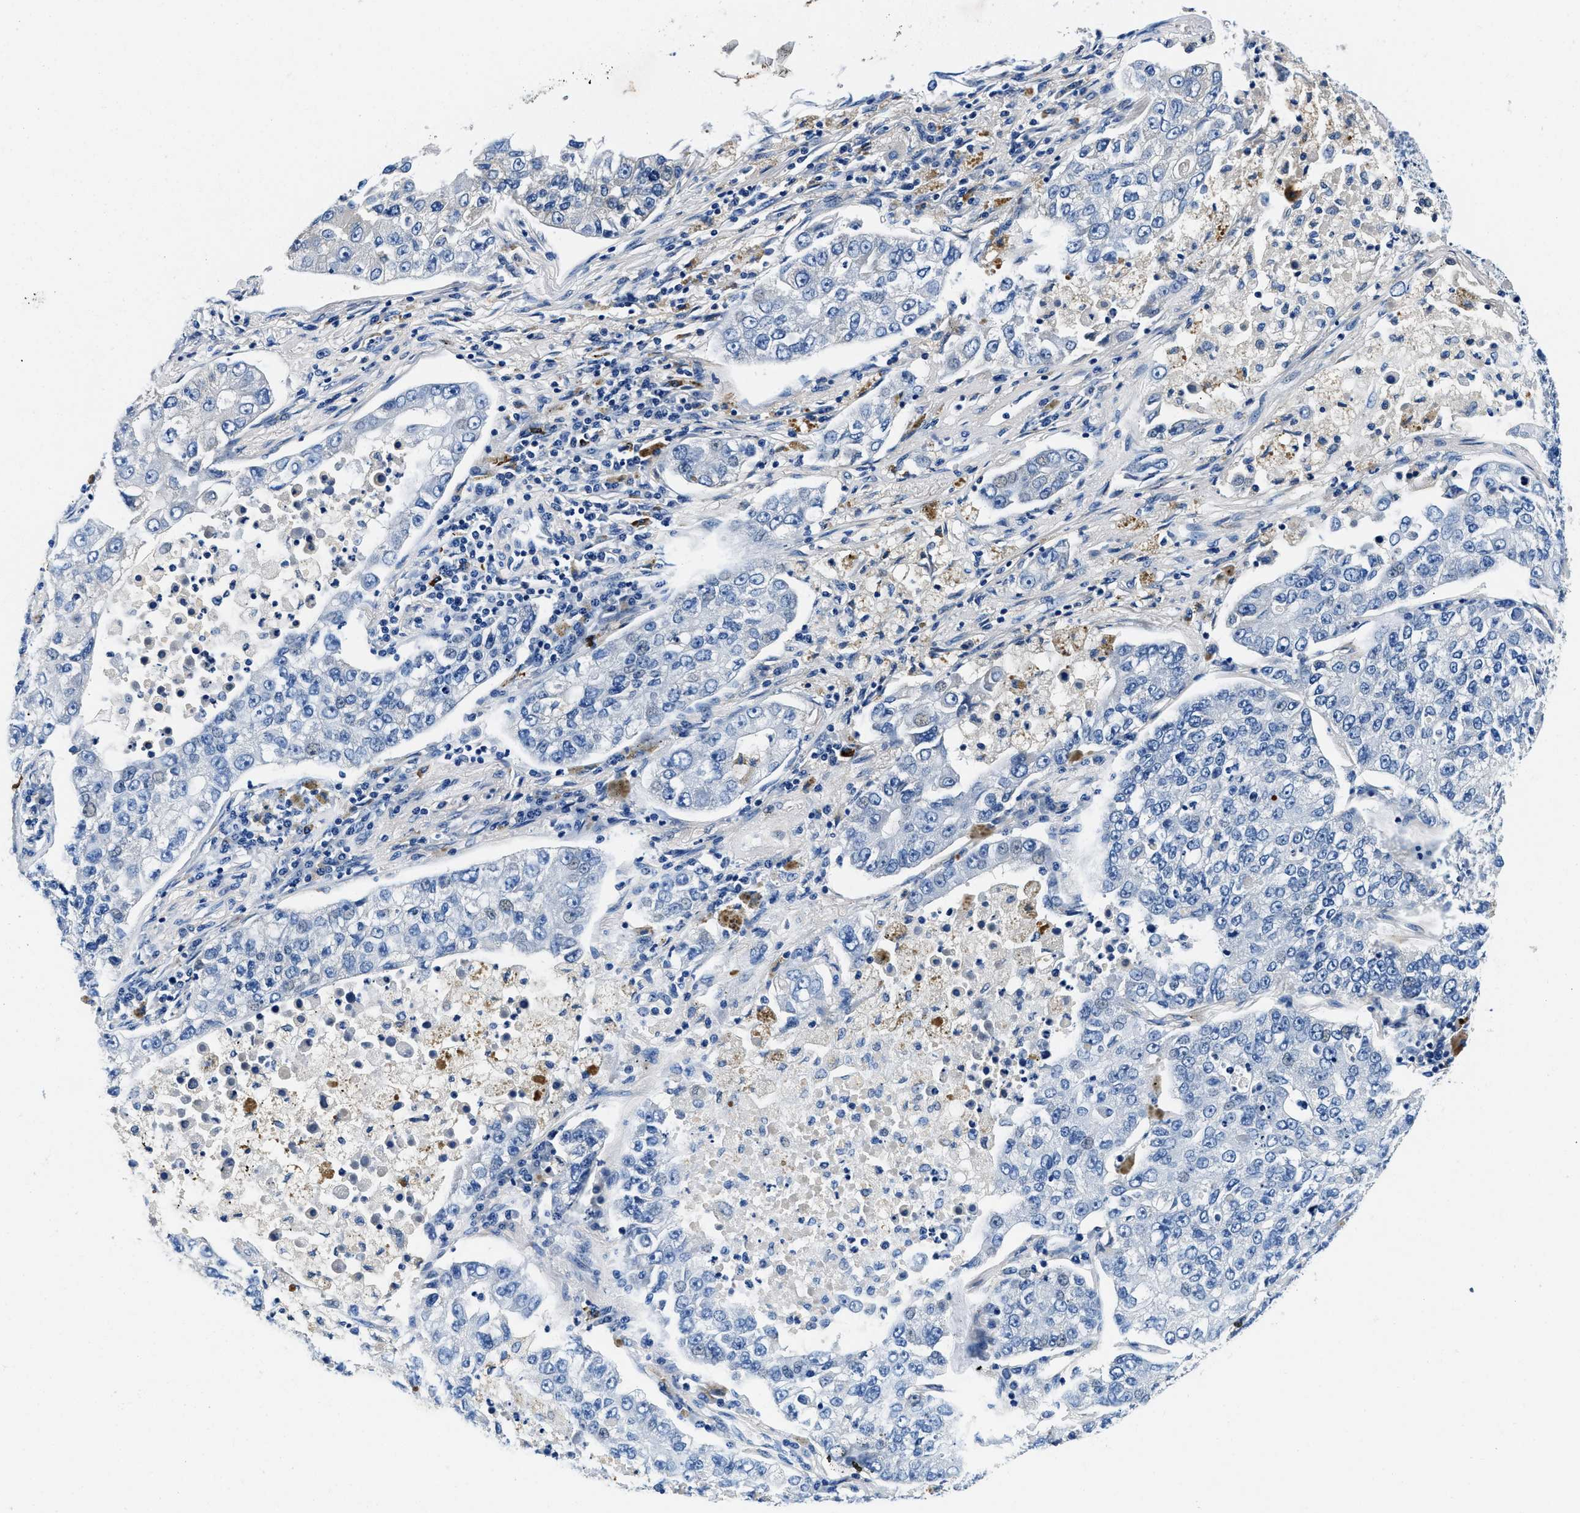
{"staining": {"intensity": "negative", "quantity": "none", "location": "none"}, "tissue": "lung cancer", "cell_type": "Tumor cells", "image_type": "cancer", "snomed": [{"axis": "morphology", "description": "Adenocarcinoma, NOS"}, {"axis": "topography", "description": "Lung"}], "caption": "Protein analysis of adenocarcinoma (lung) demonstrates no significant positivity in tumor cells.", "gene": "ZFAND3", "patient": {"sex": "male", "age": 49}}